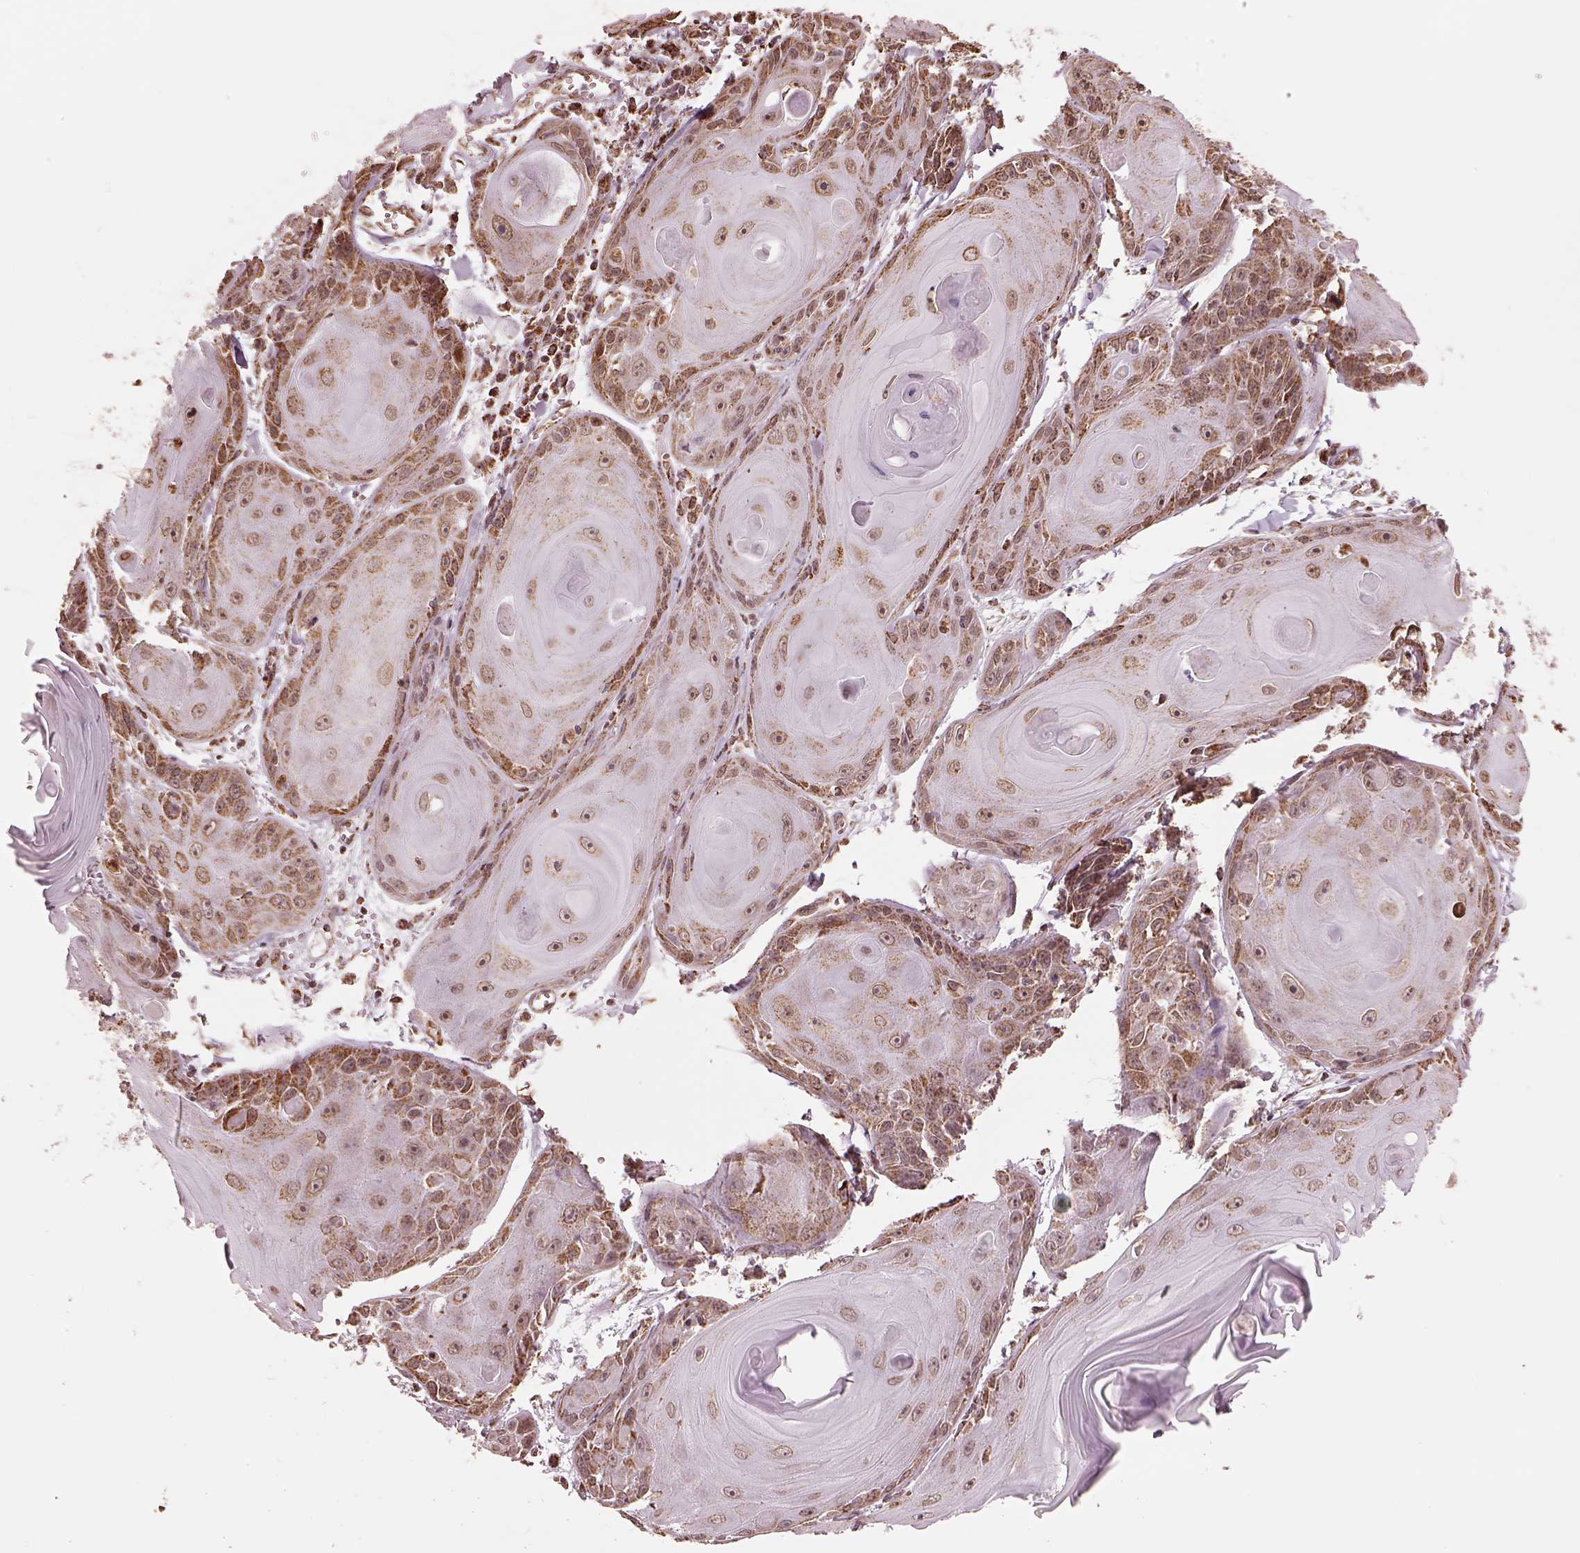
{"staining": {"intensity": "moderate", "quantity": ">75%", "location": "cytoplasmic/membranous"}, "tissue": "skin cancer", "cell_type": "Tumor cells", "image_type": "cancer", "snomed": [{"axis": "morphology", "description": "Squamous cell carcinoma, NOS"}, {"axis": "topography", "description": "Skin"}, {"axis": "topography", "description": "Vulva"}], "caption": "IHC micrograph of neoplastic tissue: squamous cell carcinoma (skin) stained using immunohistochemistry exhibits medium levels of moderate protein expression localized specifically in the cytoplasmic/membranous of tumor cells, appearing as a cytoplasmic/membranous brown color.", "gene": "ACOT2", "patient": {"sex": "female", "age": 85}}